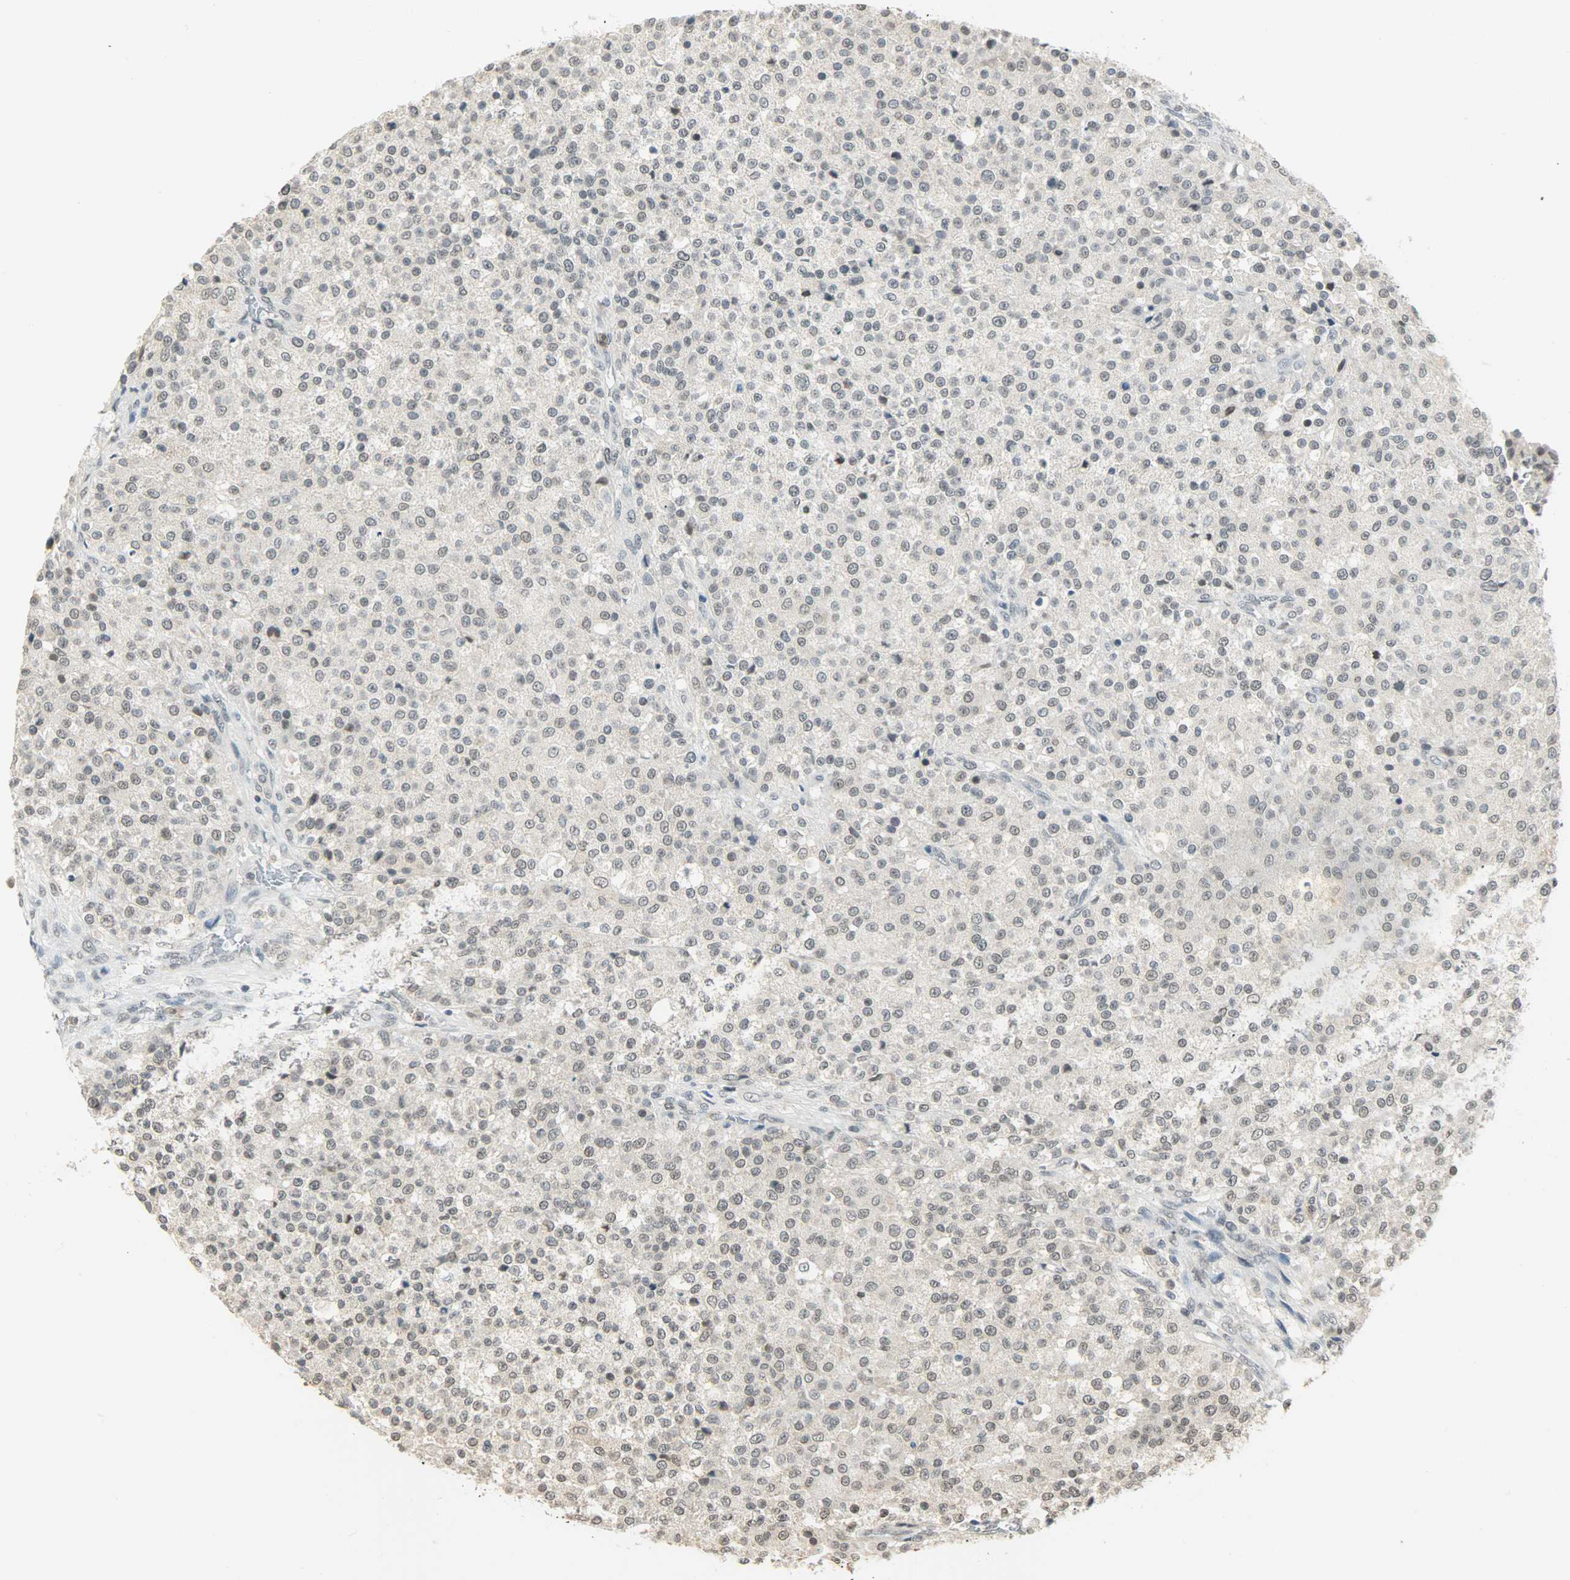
{"staining": {"intensity": "weak", "quantity": "<25%", "location": "nuclear"}, "tissue": "testis cancer", "cell_type": "Tumor cells", "image_type": "cancer", "snomed": [{"axis": "morphology", "description": "Seminoma, NOS"}, {"axis": "topography", "description": "Testis"}], "caption": "Tumor cells are negative for protein expression in human testis cancer.", "gene": "SMARCA5", "patient": {"sex": "male", "age": 59}}